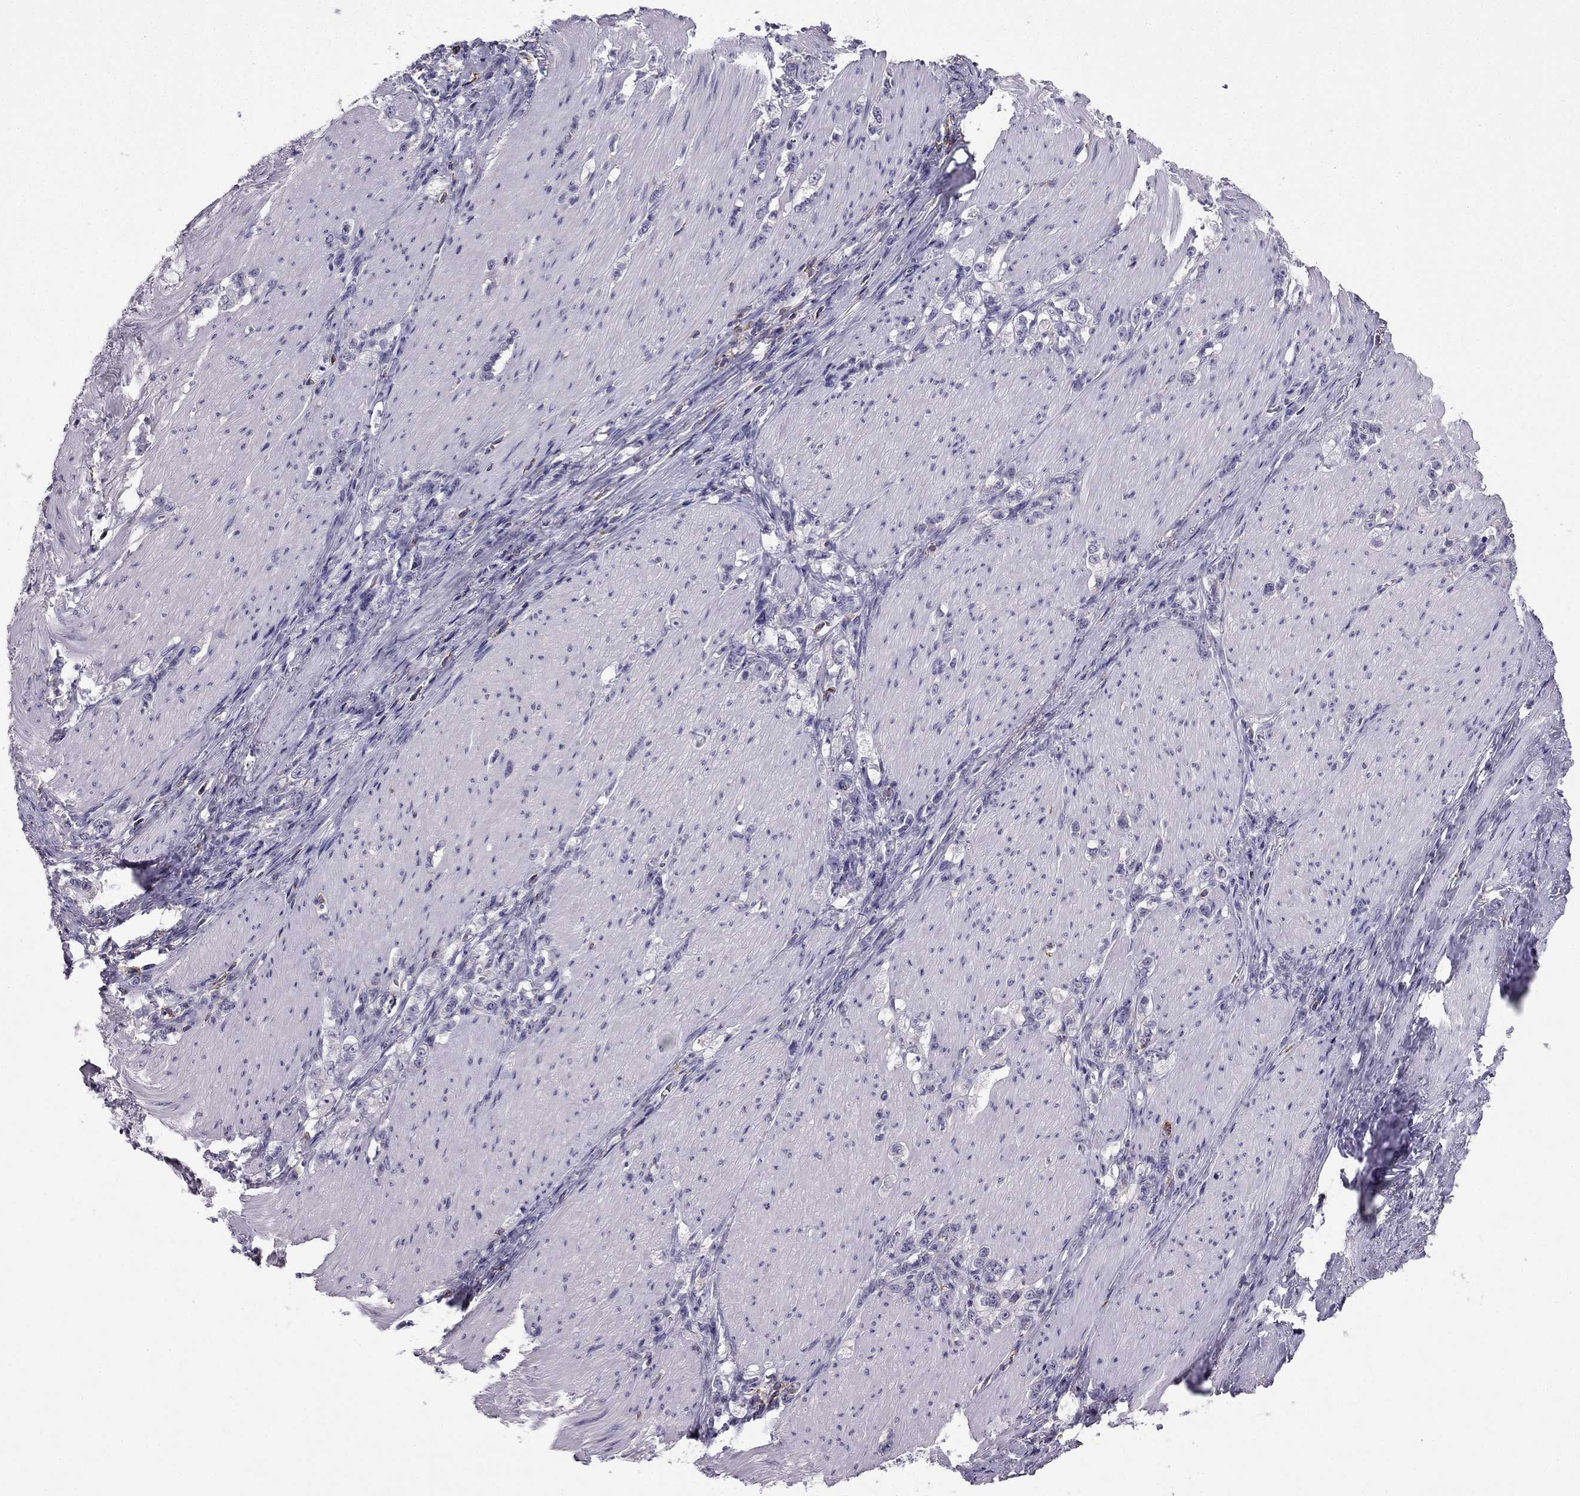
{"staining": {"intensity": "negative", "quantity": "none", "location": "none"}, "tissue": "stomach cancer", "cell_type": "Tumor cells", "image_type": "cancer", "snomed": [{"axis": "morphology", "description": "Adenocarcinoma, NOS"}, {"axis": "topography", "description": "Stomach, lower"}], "caption": "The IHC histopathology image has no significant expression in tumor cells of stomach adenocarcinoma tissue. The staining is performed using DAB brown chromogen with nuclei counter-stained in using hematoxylin.", "gene": "CCK", "patient": {"sex": "male", "age": 88}}